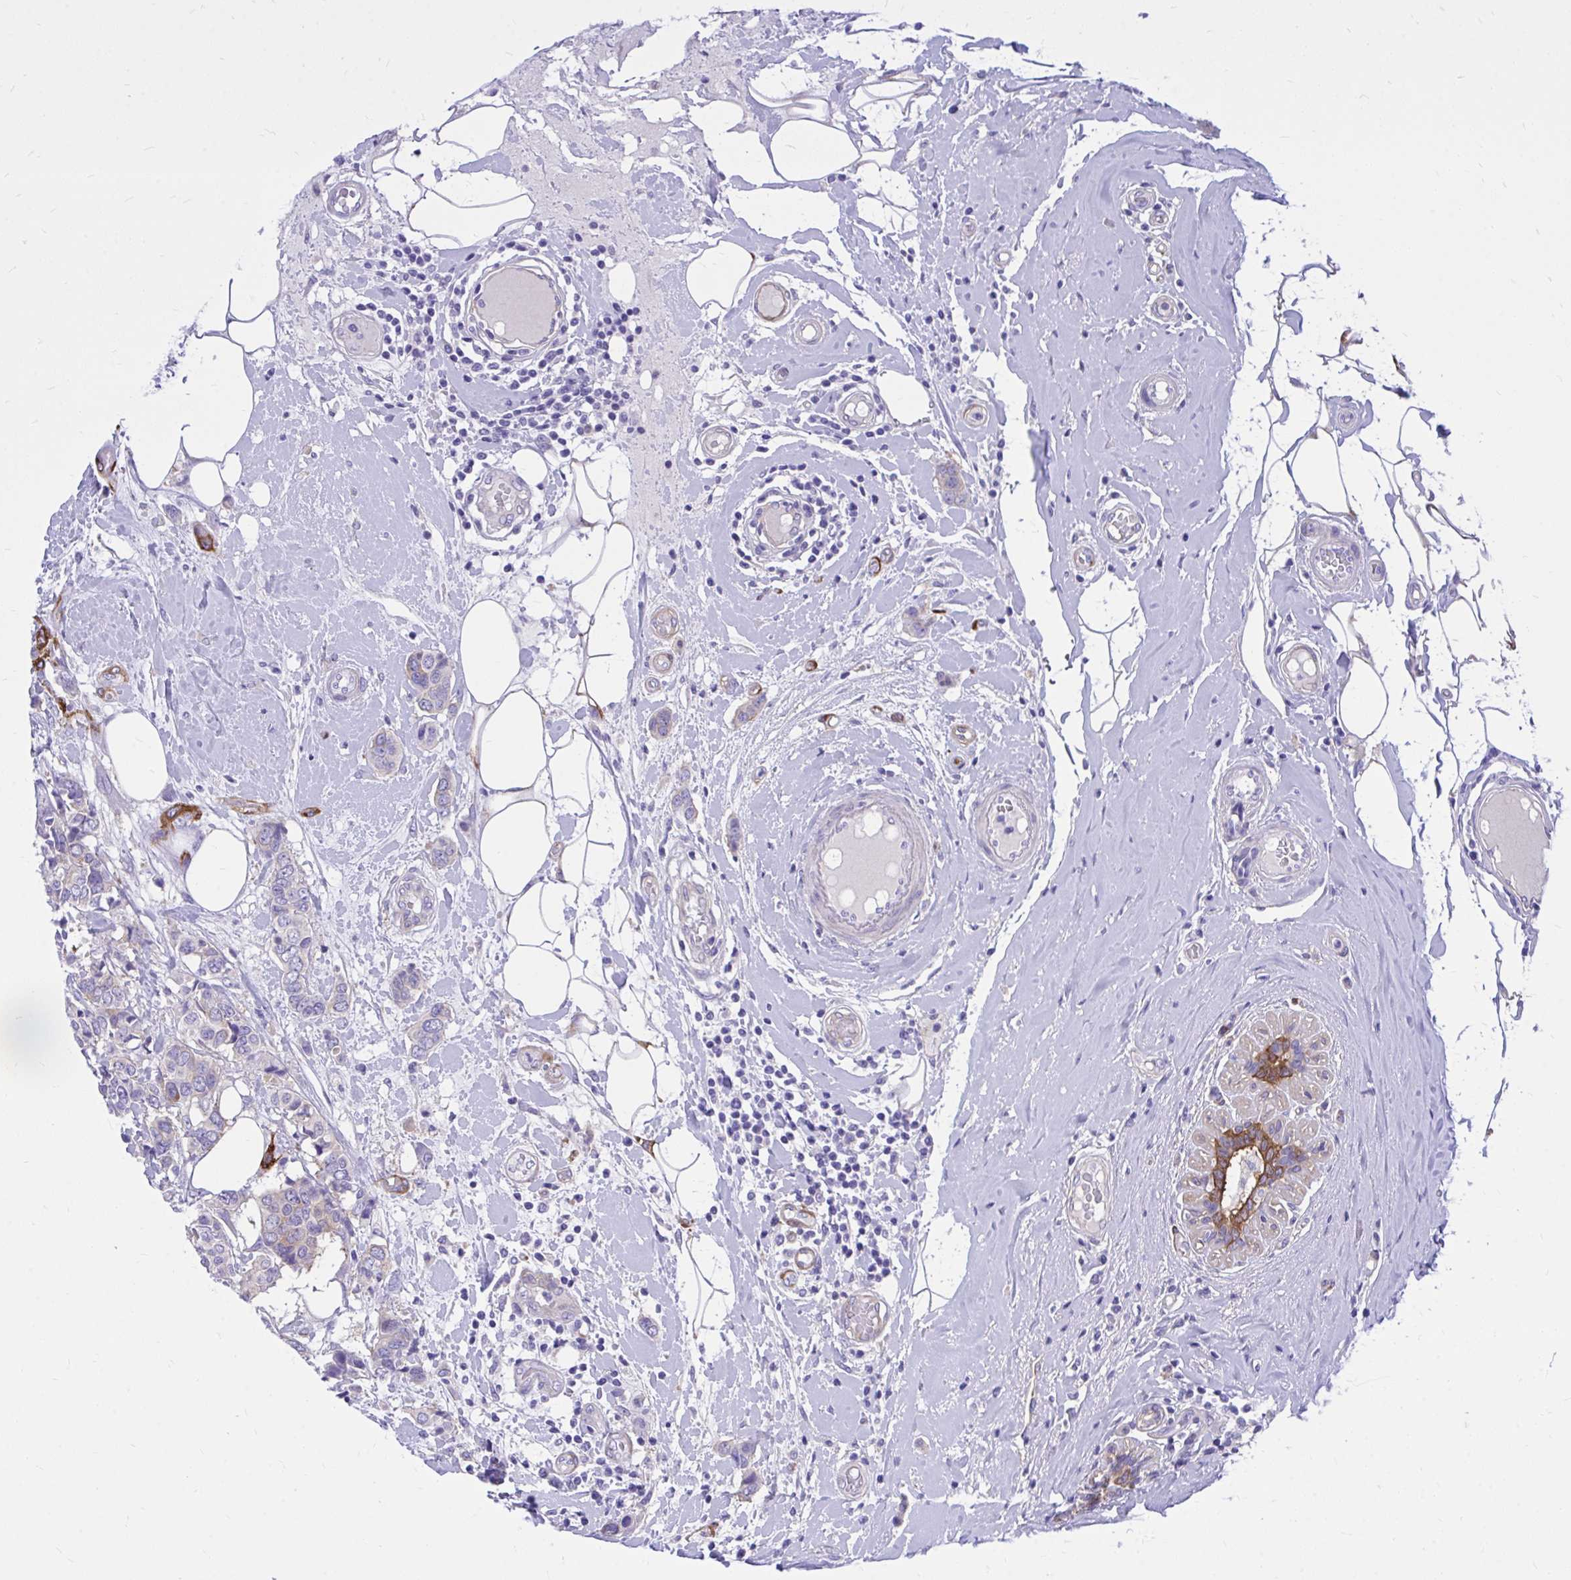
{"staining": {"intensity": "negative", "quantity": "none", "location": "none"}, "tissue": "breast cancer", "cell_type": "Tumor cells", "image_type": "cancer", "snomed": [{"axis": "morphology", "description": "Lobular carcinoma"}, {"axis": "topography", "description": "Breast"}], "caption": "Immunohistochemistry image of neoplastic tissue: breast lobular carcinoma stained with DAB (3,3'-diaminobenzidine) exhibits no significant protein positivity in tumor cells.", "gene": "EPB41L1", "patient": {"sex": "female", "age": 51}}